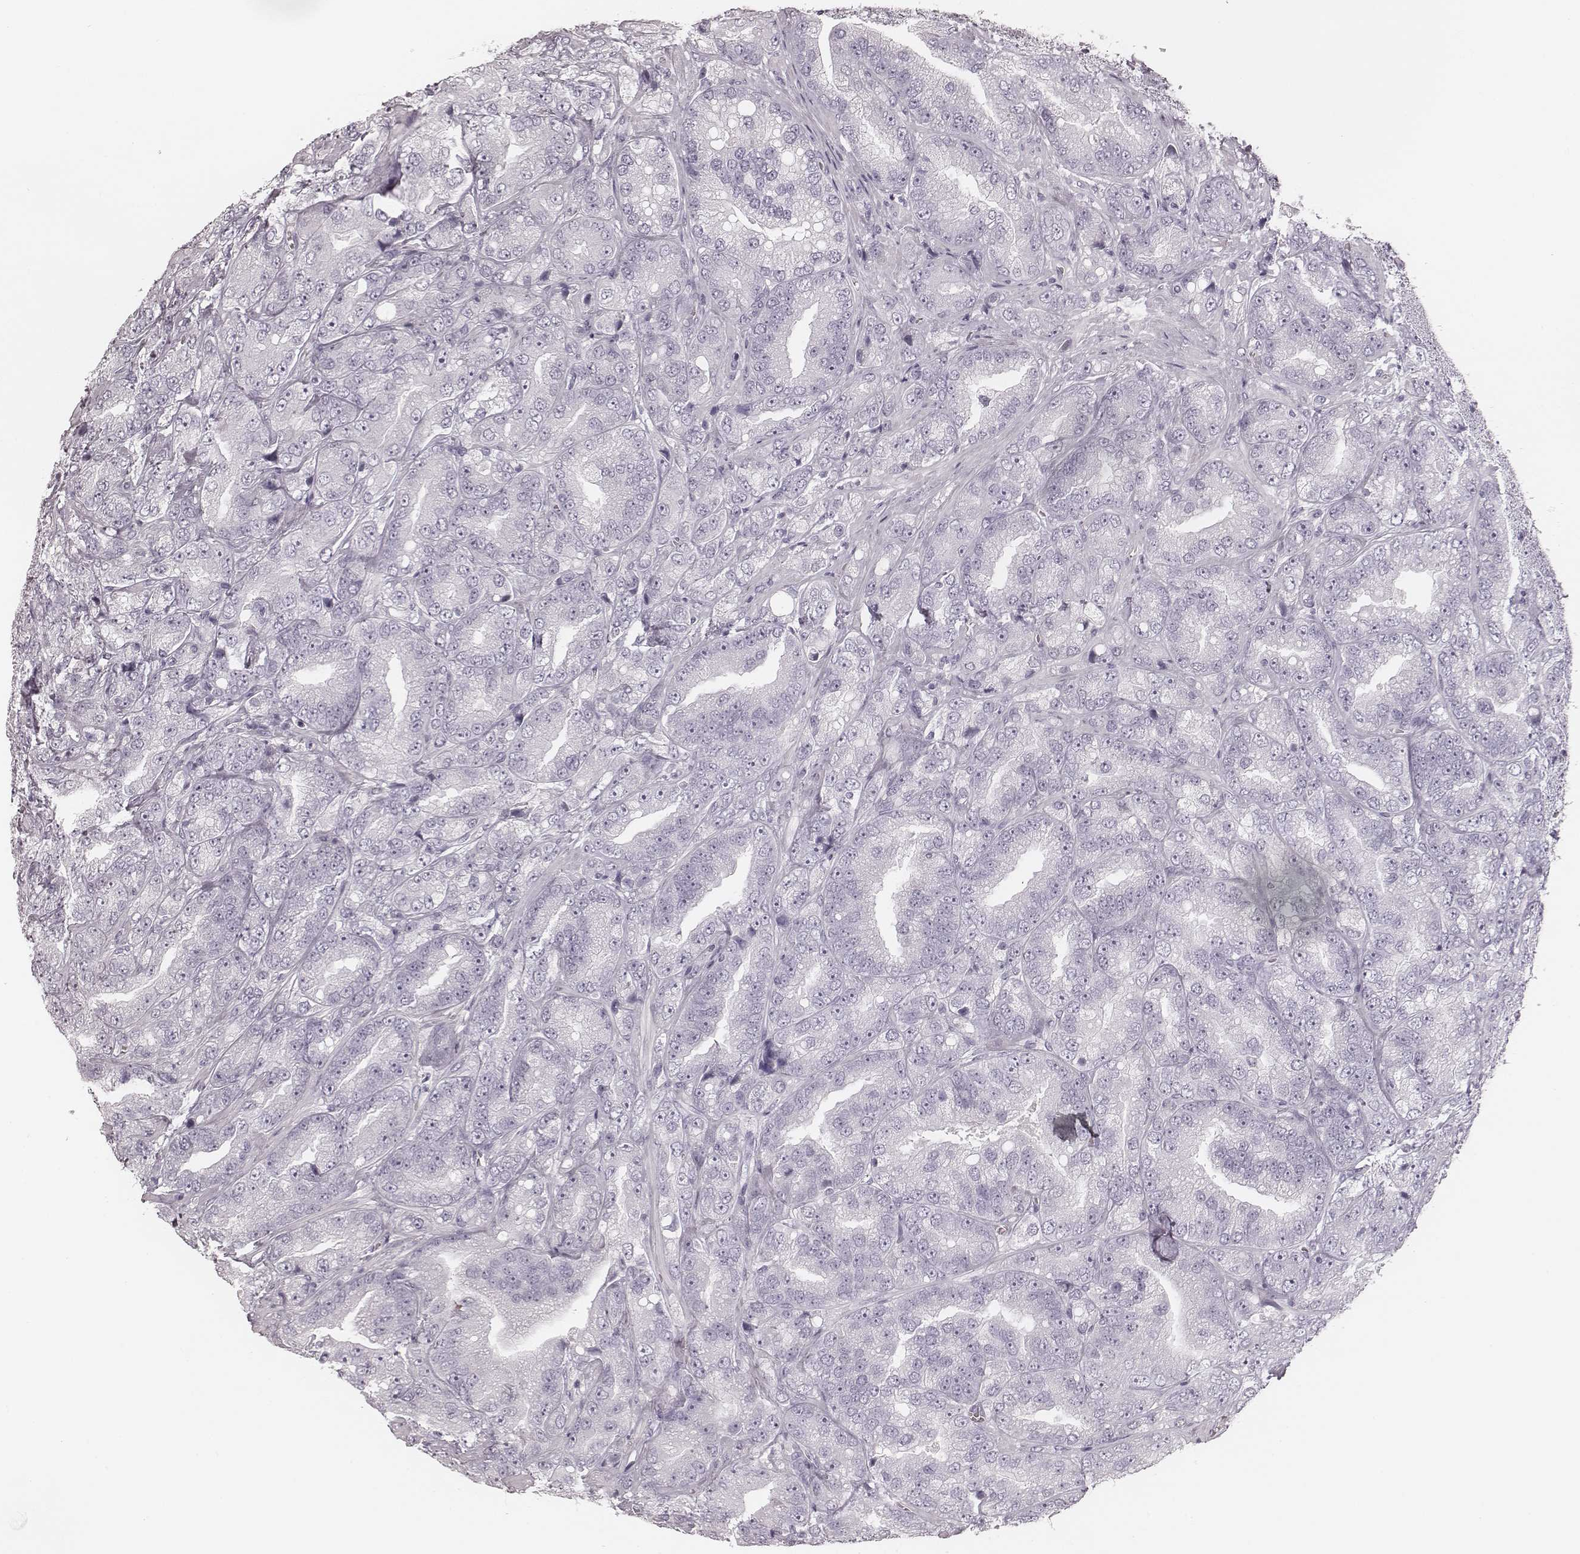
{"staining": {"intensity": "negative", "quantity": "none", "location": "none"}, "tissue": "prostate cancer", "cell_type": "Tumor cells", "image_type": "cancer", "snomed": [{"axis": "morphology", "description": "Adenocarcinoma, NOS"}, {"axis": "topography", "description": "Prostate"}], "caption": "The photomicrograph reveals no staining of tumor cells in adenocarcinoma (prostate).", "gene": "MSX1", "patient": {"sex": "male", "age": 63}}